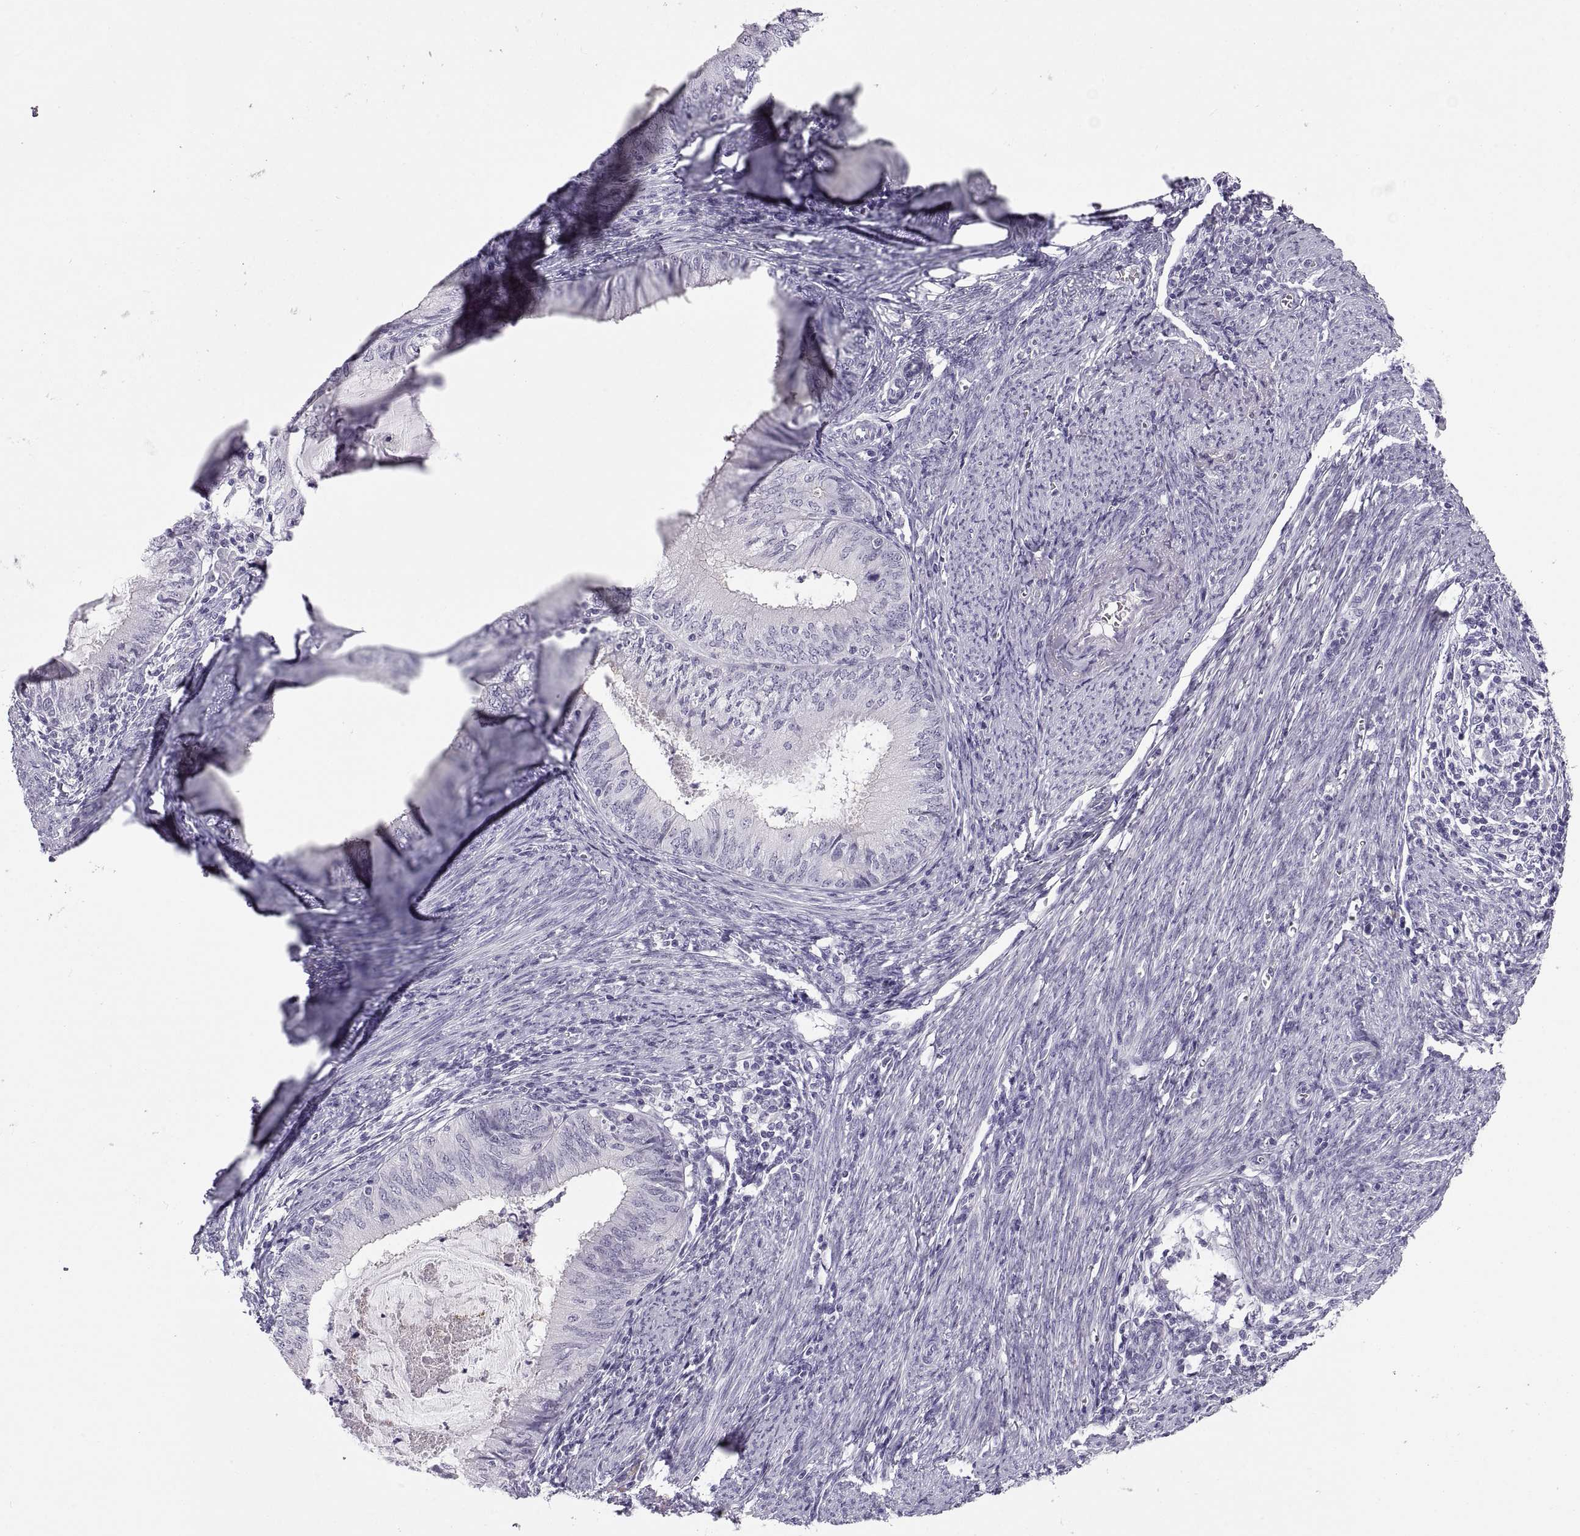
{"staining": {"intensity": "negative", "quantity": "none", "location": "none"}, "tissue": "endometrial cancer", "cell_type": "Tumor cells", "image_type": "cancer", "snomed": [{"axis": "morphology", "description": "Adenocarcinoma, NOS"}, {"axis": "topography", "description": "Endometrium"}], "caption": "Tumor cells show no significant staining in endometrial cancer.", "gene": "QRICH2", "patient": {"sex": "female", "age": 57}}